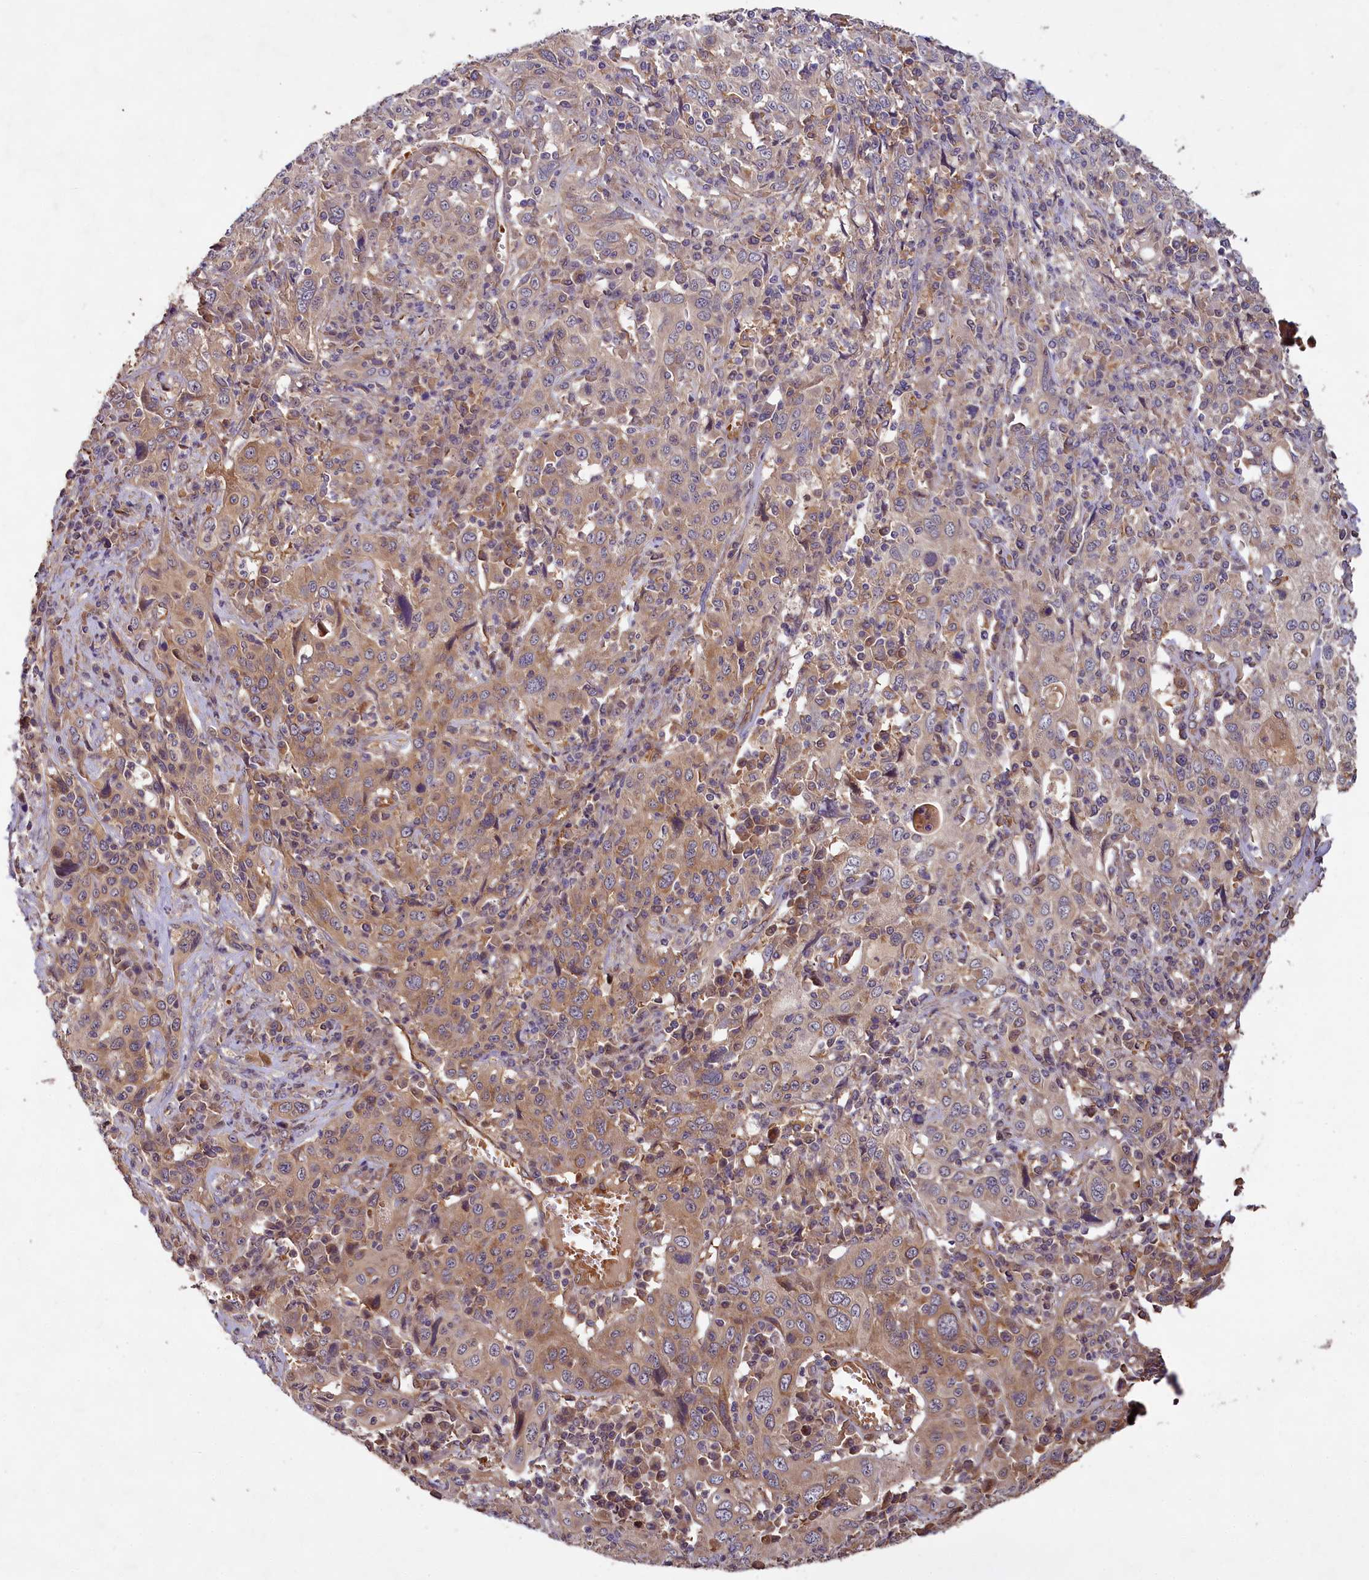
{"staining": {"intensity": "weak", "quantity": ">75%", "location": "cytoplasmic/membranous"}, "tissue": "cervical cancer", "cell_type": "Tumor cells", "image_type": "cancer", "snomed": [{"axis": "morphology", "description": "Squamous cell carcinoma, NOS"}, {"axis": "topography", "description": "Cervix"}], "caption": "Protein analysis of cervical squamous cell carcinoma tissue shows weak cytoplasmic/membranous positivity in about >75% of tumor cells.", "gene": "PKN2", "patient": {"sex": "female", "age": 46}}